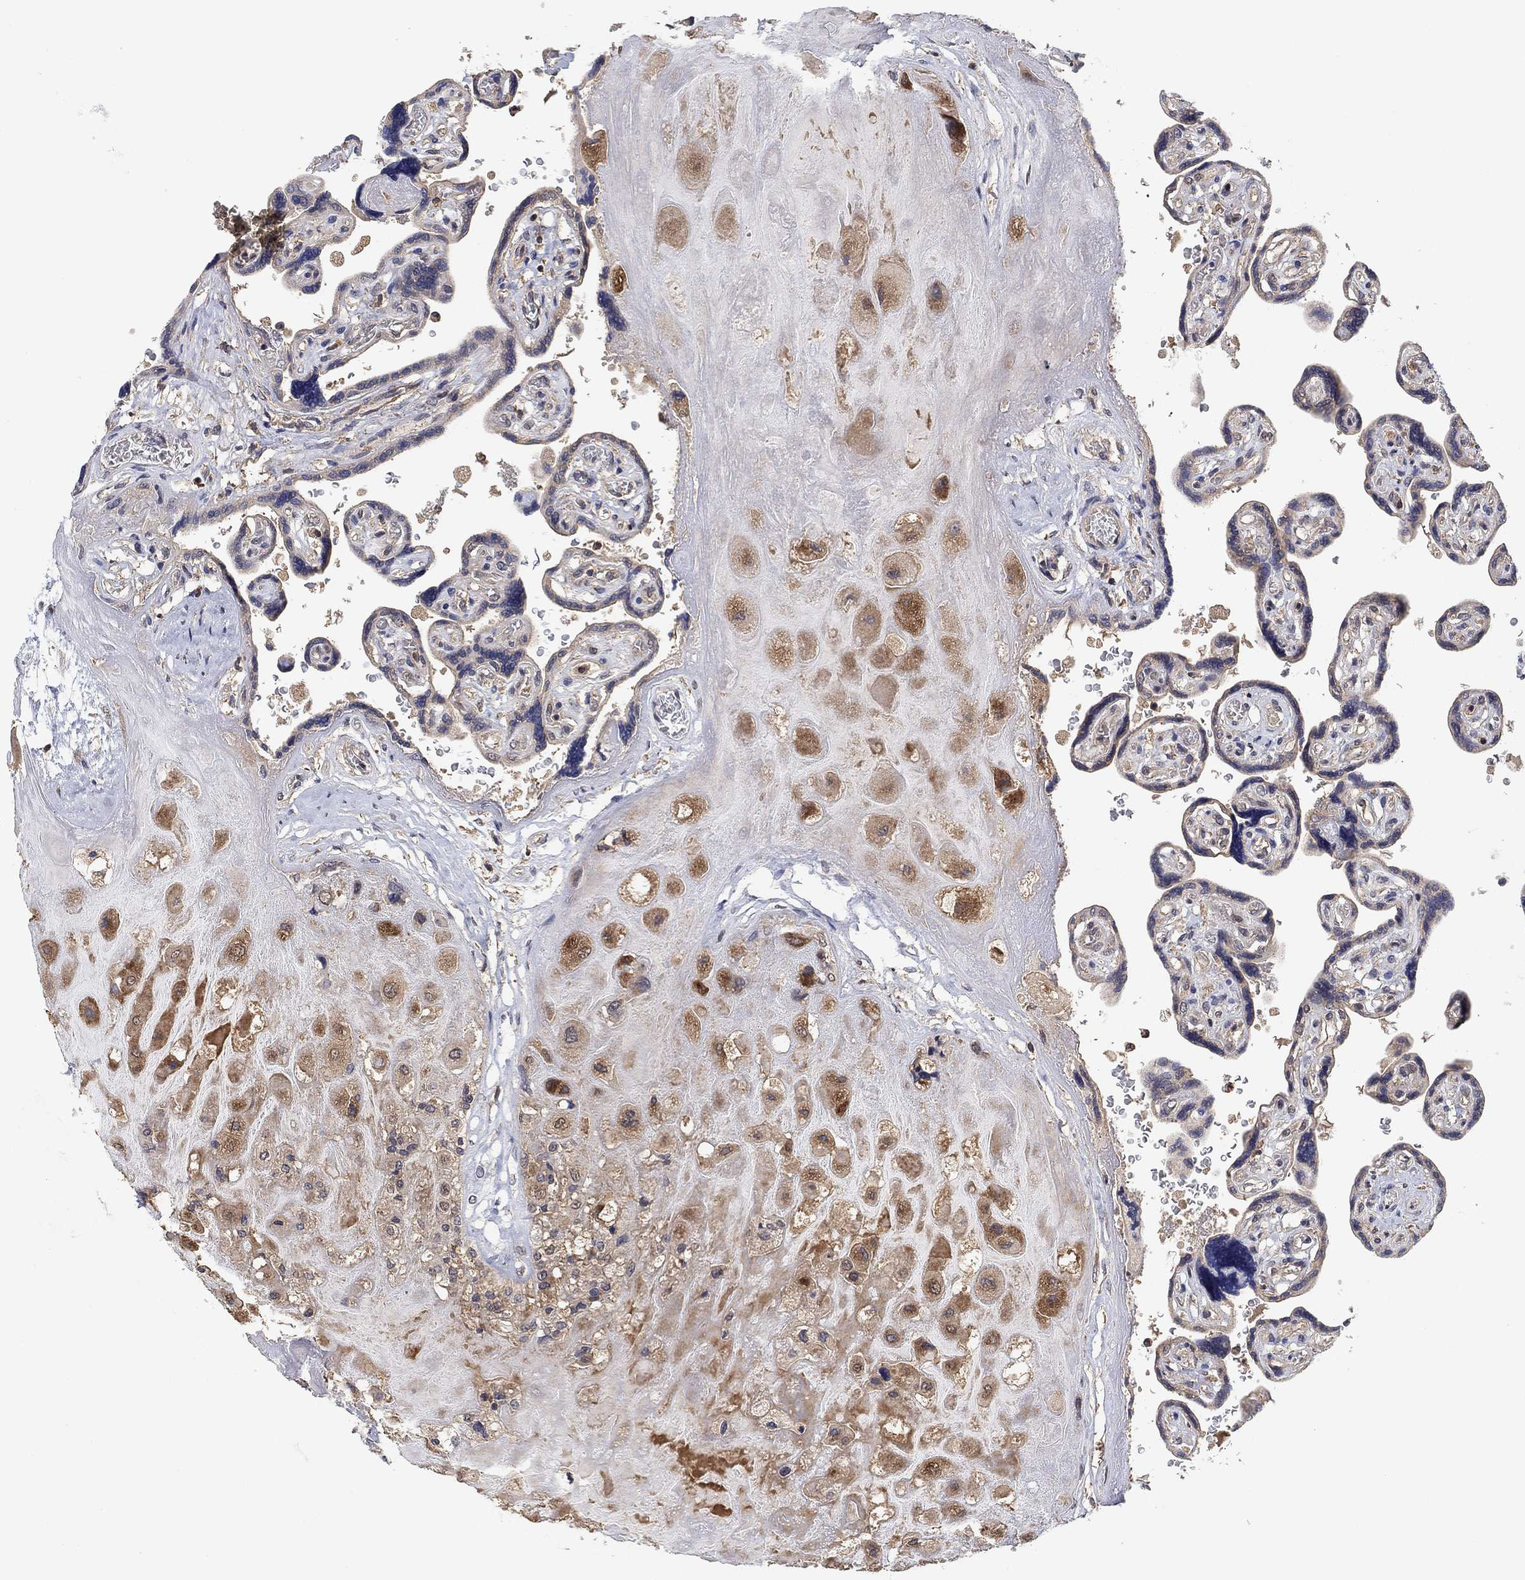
{"staining": {"intensity": "moderate", "quantity": "25%-75%", "location": "cytoplasmic/membranous"}, "tissue": "placenta", "cell_type": "Decidual cells", "image_type": "normal", "snomed": [{"axis": "morphology", "description": "Normal tissue, NOS"}, {"axis": "topography", "description": "Placenta"}], "caption": "Immunohistochemistry micrograph of normal placenta: placenta stained using immunohistochemistry displays medium levels of moderate protein expression localized specifically in the cytoplasmic/membranous of decidual cells, appearing as a cytoplasmic/membranous brown color.", "gene": "CCDC43", "patient": {"sex": "female", "age": 32}}